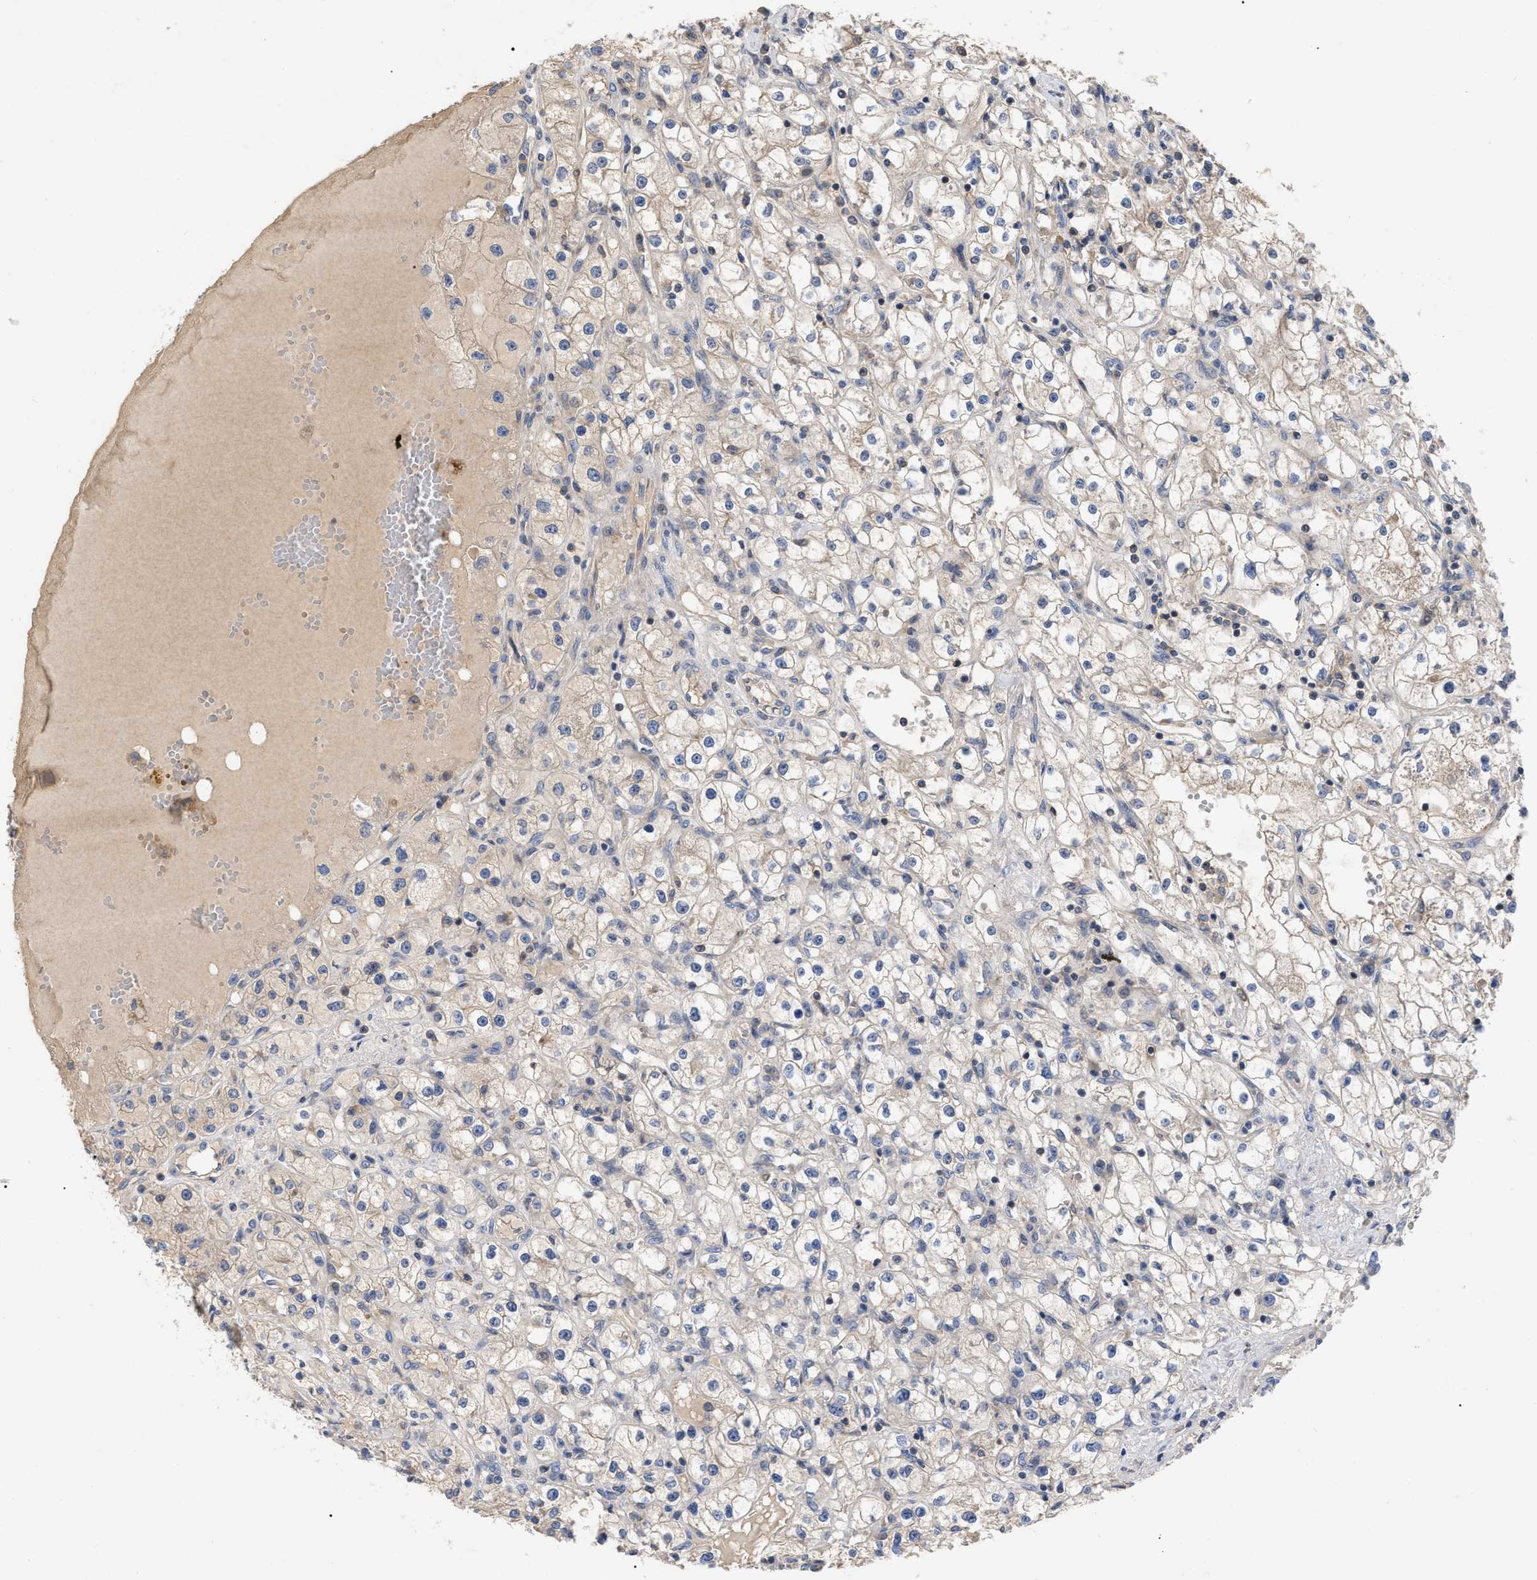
{"staining": {"intensity": "weak", "quantity": "<25%", "location": "cytoplasmic/membranous"}, "tissue": "renal cancer", "cell_type": "Tumor cells", "image_type": "cancer", "snomed": [{"axis": "morphology", "description": "Adenocarcinoma, NOS"}, {"axis": "topography", "description": "Kidney"}], "caption": "The photomicrograph displays no staining of tumor cells in renal cancer.", "gene": "RAP1GDS1", "patient": {"sex": "male", "age": 56}}